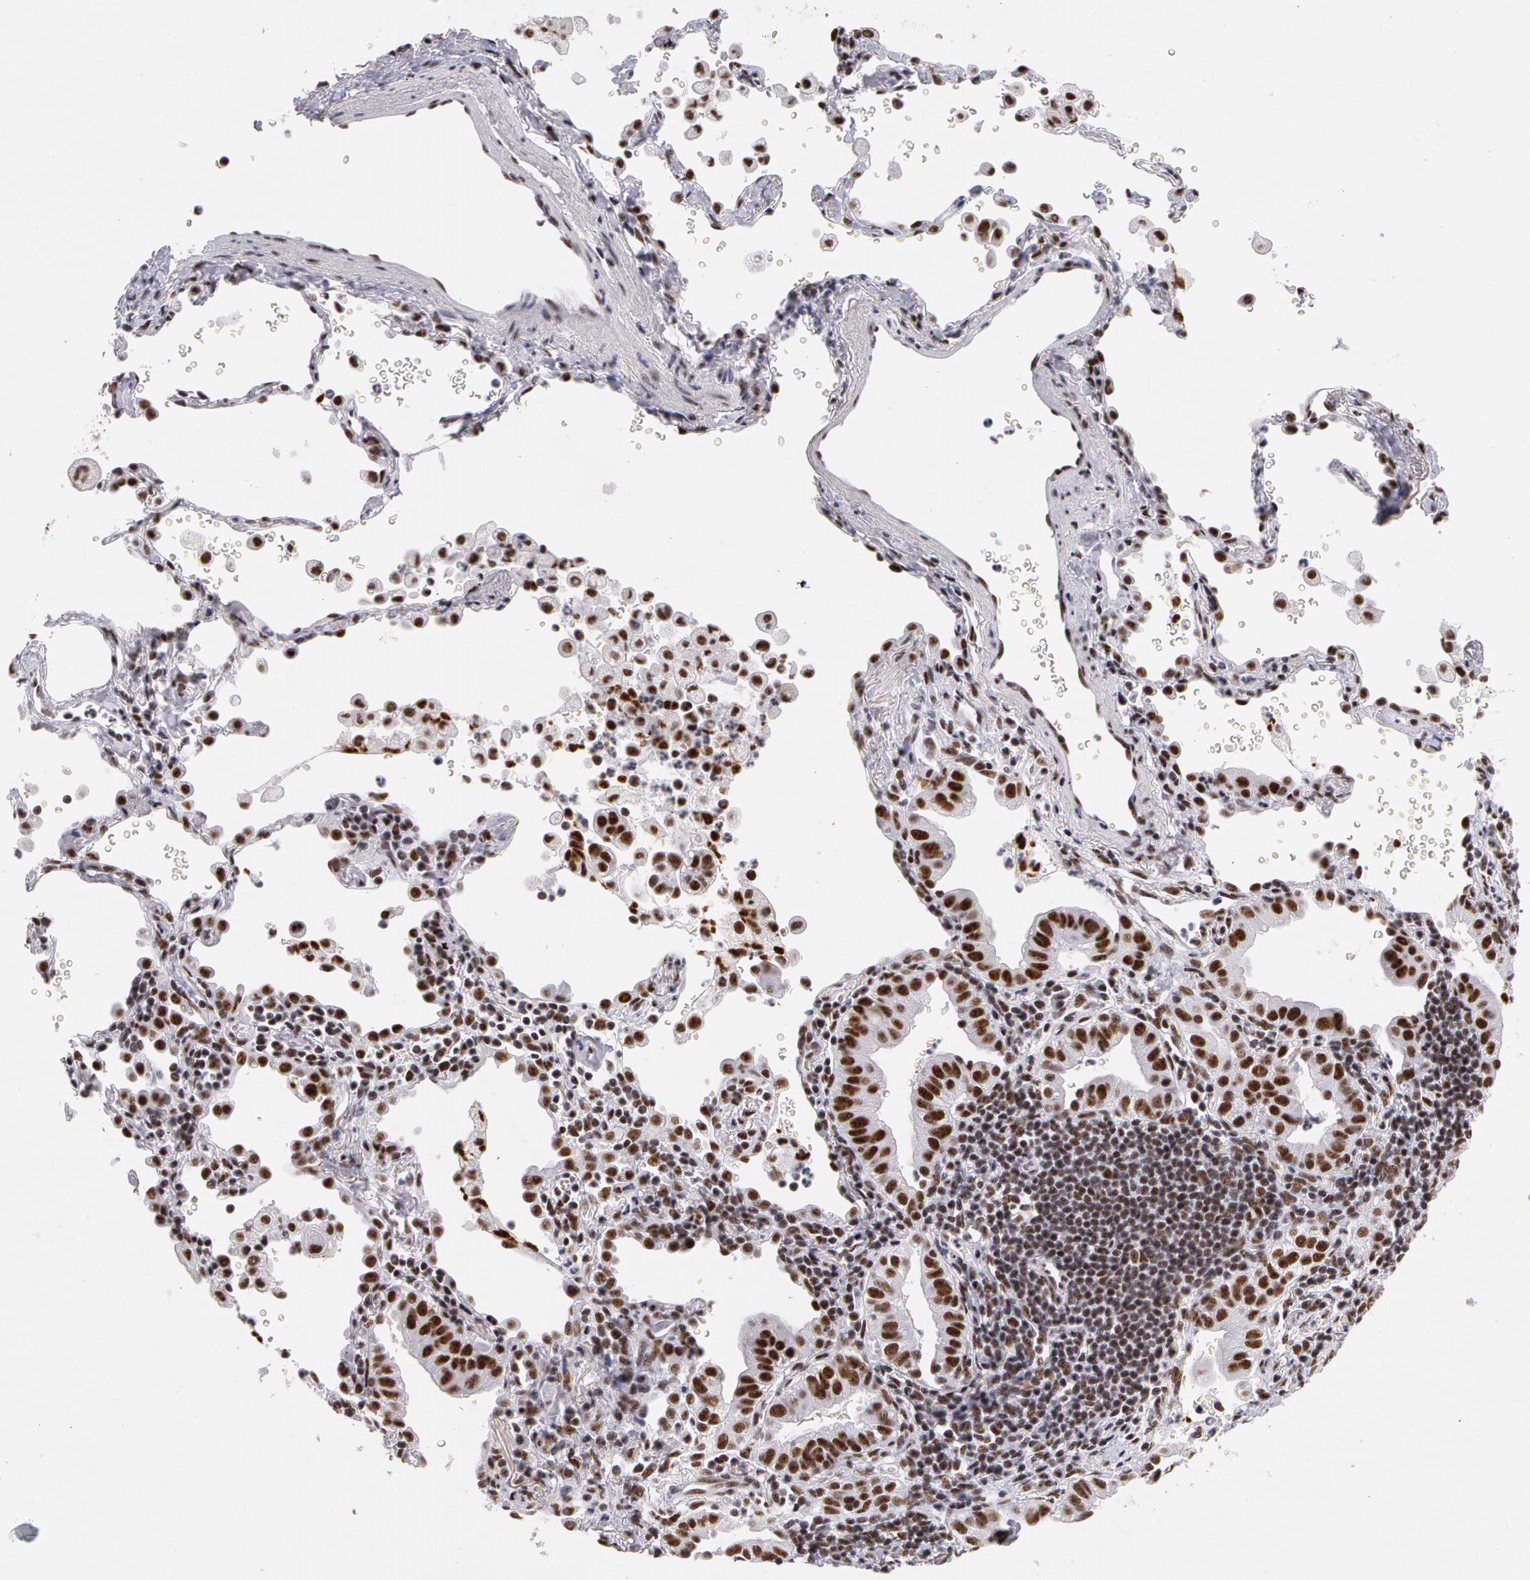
{"staining": {"intensity": "moderate", "quantity": ">75%", "location": "nuclear"}, "tissue": "lung cancer", "cell_type": "Tumor cells", "image_type": "cancer", "snomed": [{"axis": "morphology", "description": "Adenocarcinoma, NOS"}, {"axis": "topography", "description": "Lung"}], "caption": "Moderate nuclear staining is seen in approximately >75% of tumor cells in lung cancer (adenocarcinoma).", "gene": "PNN", "patient": {"sex": "female", "age": 50}}